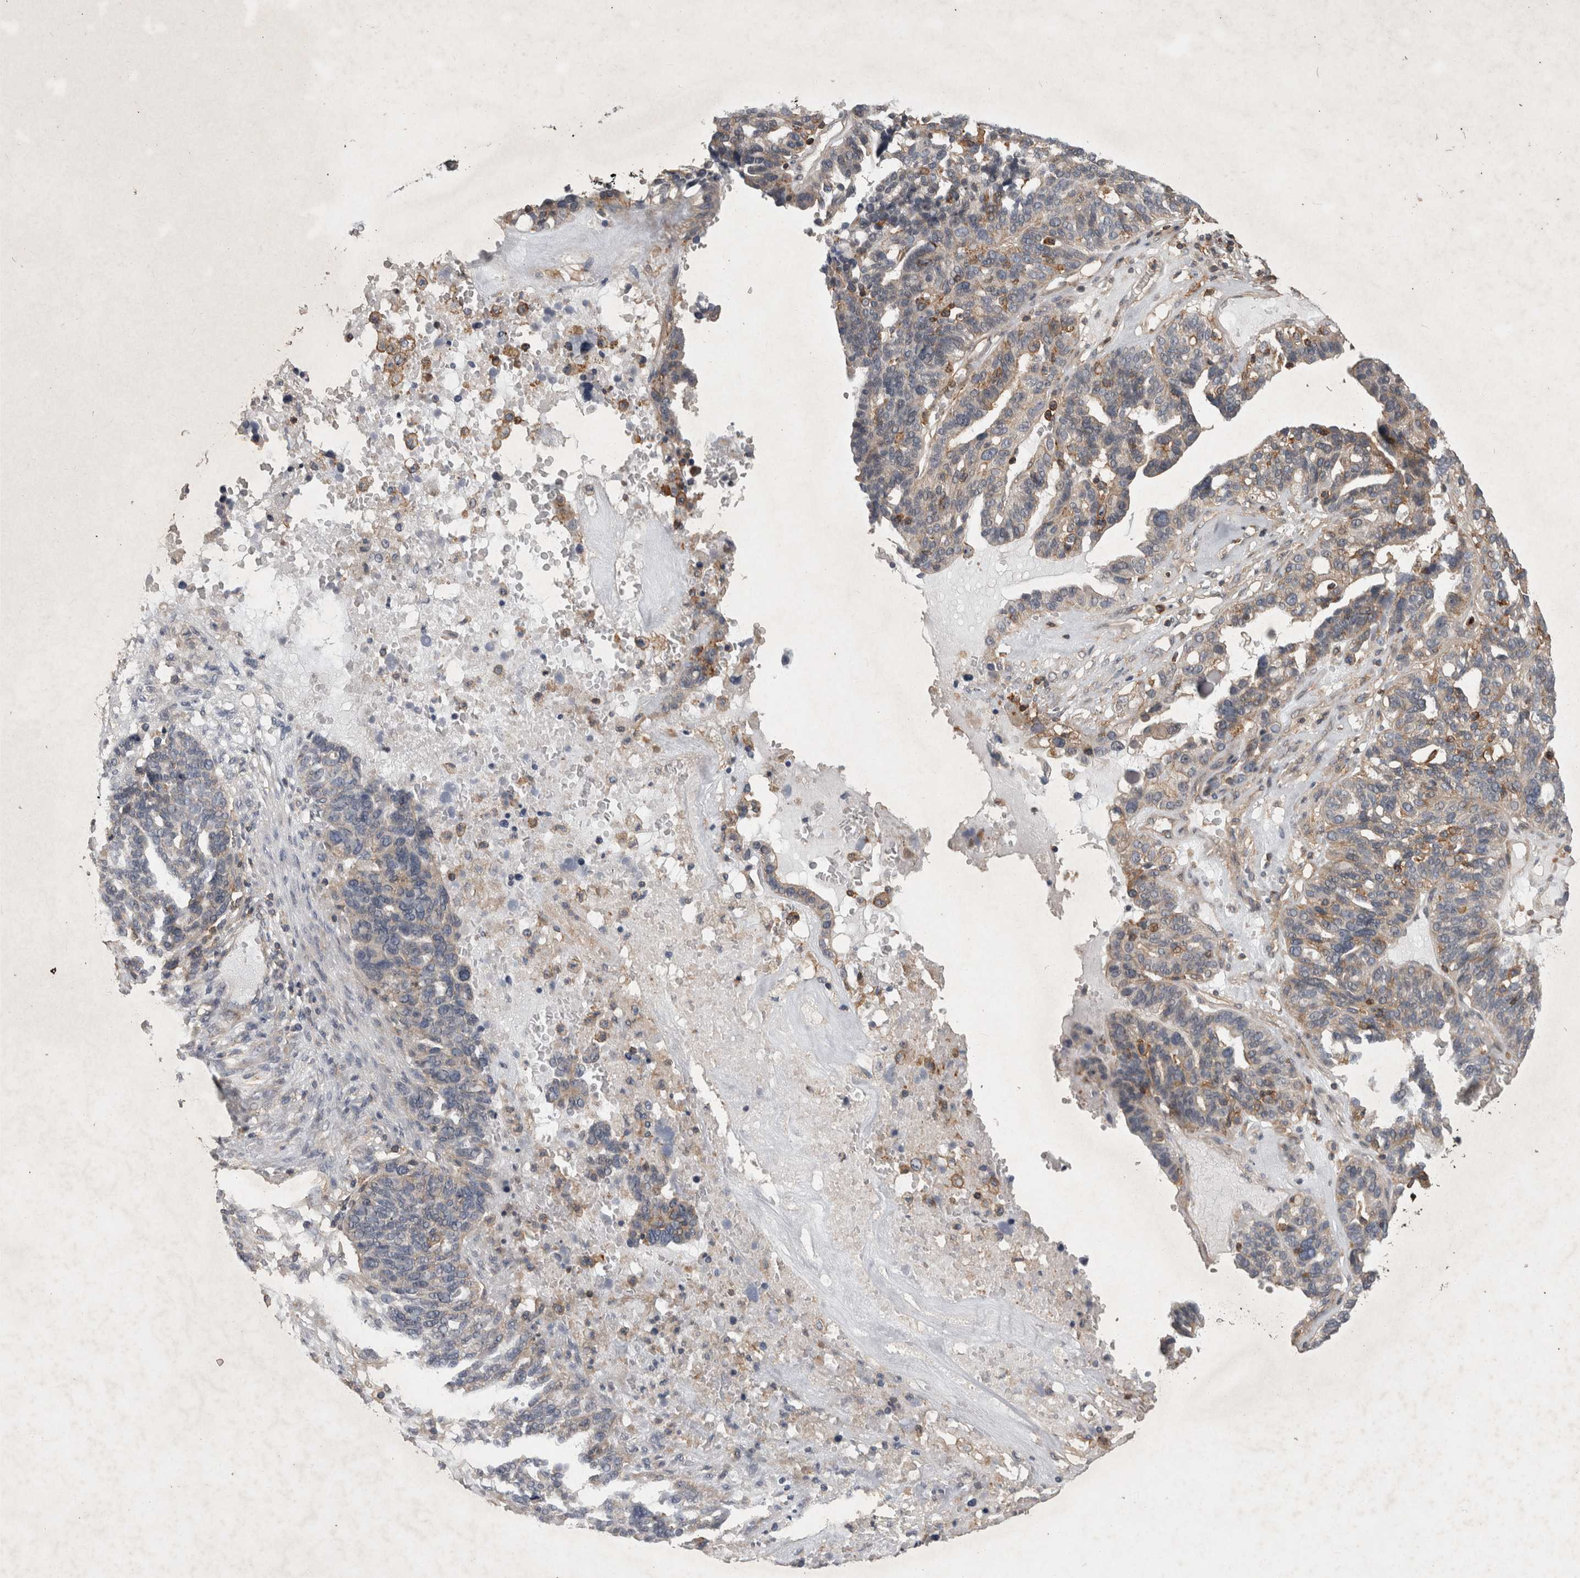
{"staining": {"intensity": "weak", "quantity": "<25%", "location": "cytoplasmic/membranous"}, "tissue": "ovarian cancer", "cell_type": "Tumor cells", "image_type": "cancer", "snomed": [{"axis": "morphology", "description": "Cystadenocarcinoma, serous, NOS"}, {"axis": "topography", "description": "Ovary"}], "caption": "This is an immunohistochemistry (IHC) photomicrograph of human ovarian cancer (serous cystadenocarcinoma). There is no positivity in tumor cells.", "gene": "SPATA48", "patient": {"sex": "female", "age": 59}}